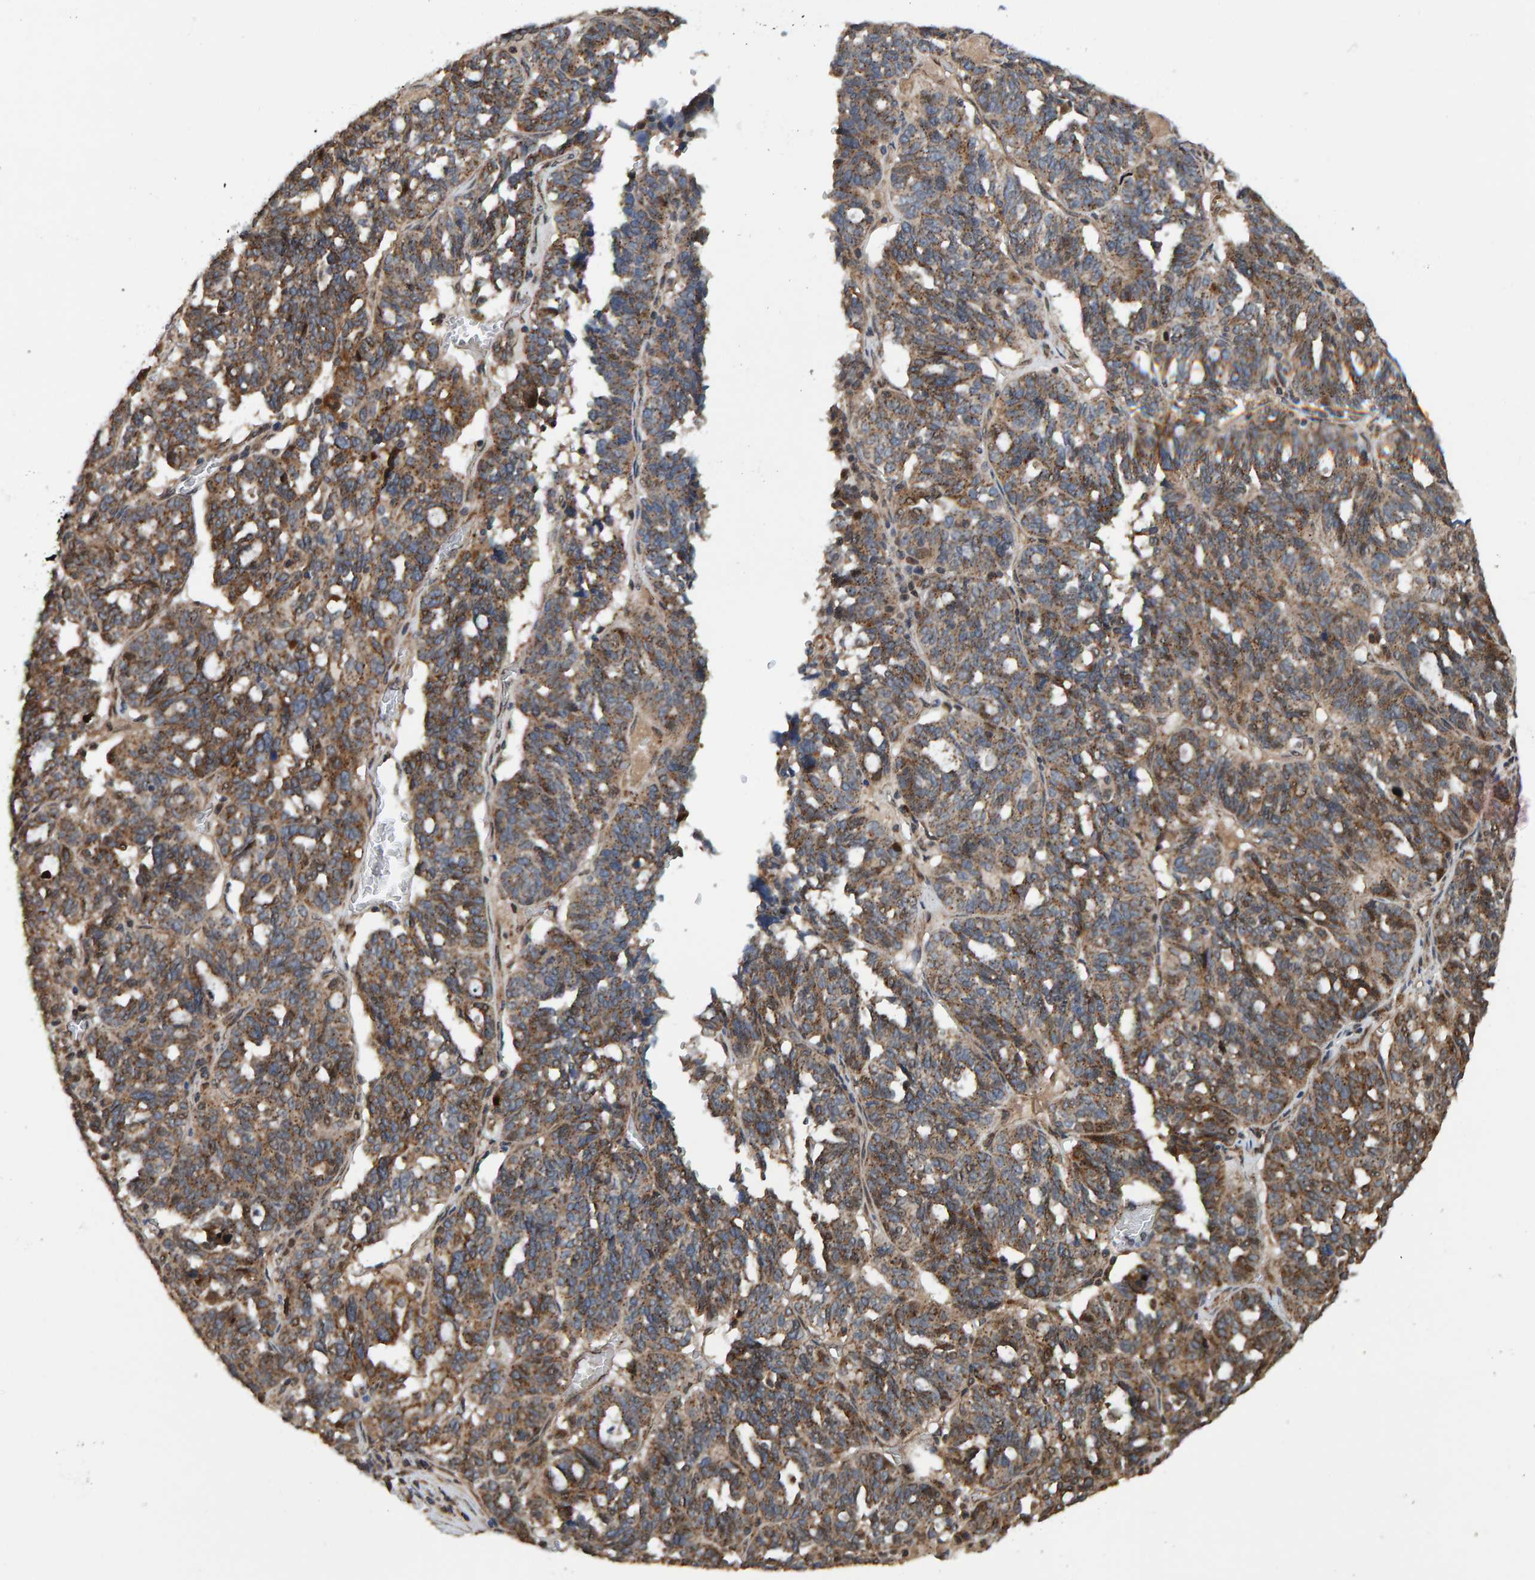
{"staining": {"intensity": "moderate", "quantity": ">75%", "location": "cytoplasmic/membranous"}, "tissue": "ovarian cancer", "cell_type": "Tumor cells", "image_type": "cancer", "snomed": [{"axis": "morphology", "description": "Cystadenocarcinoma, serous, NOS"}, {"axis": "topography", "description": "Ovary"}], "caption": "Moderate cytoplasmic/membranous positivity is seen in approximately >75% of tumor cells in ovarian serous cystadenocarcinoma.", "gene": "CCDC25", "patient": {"sex": "female", "age": 59}}